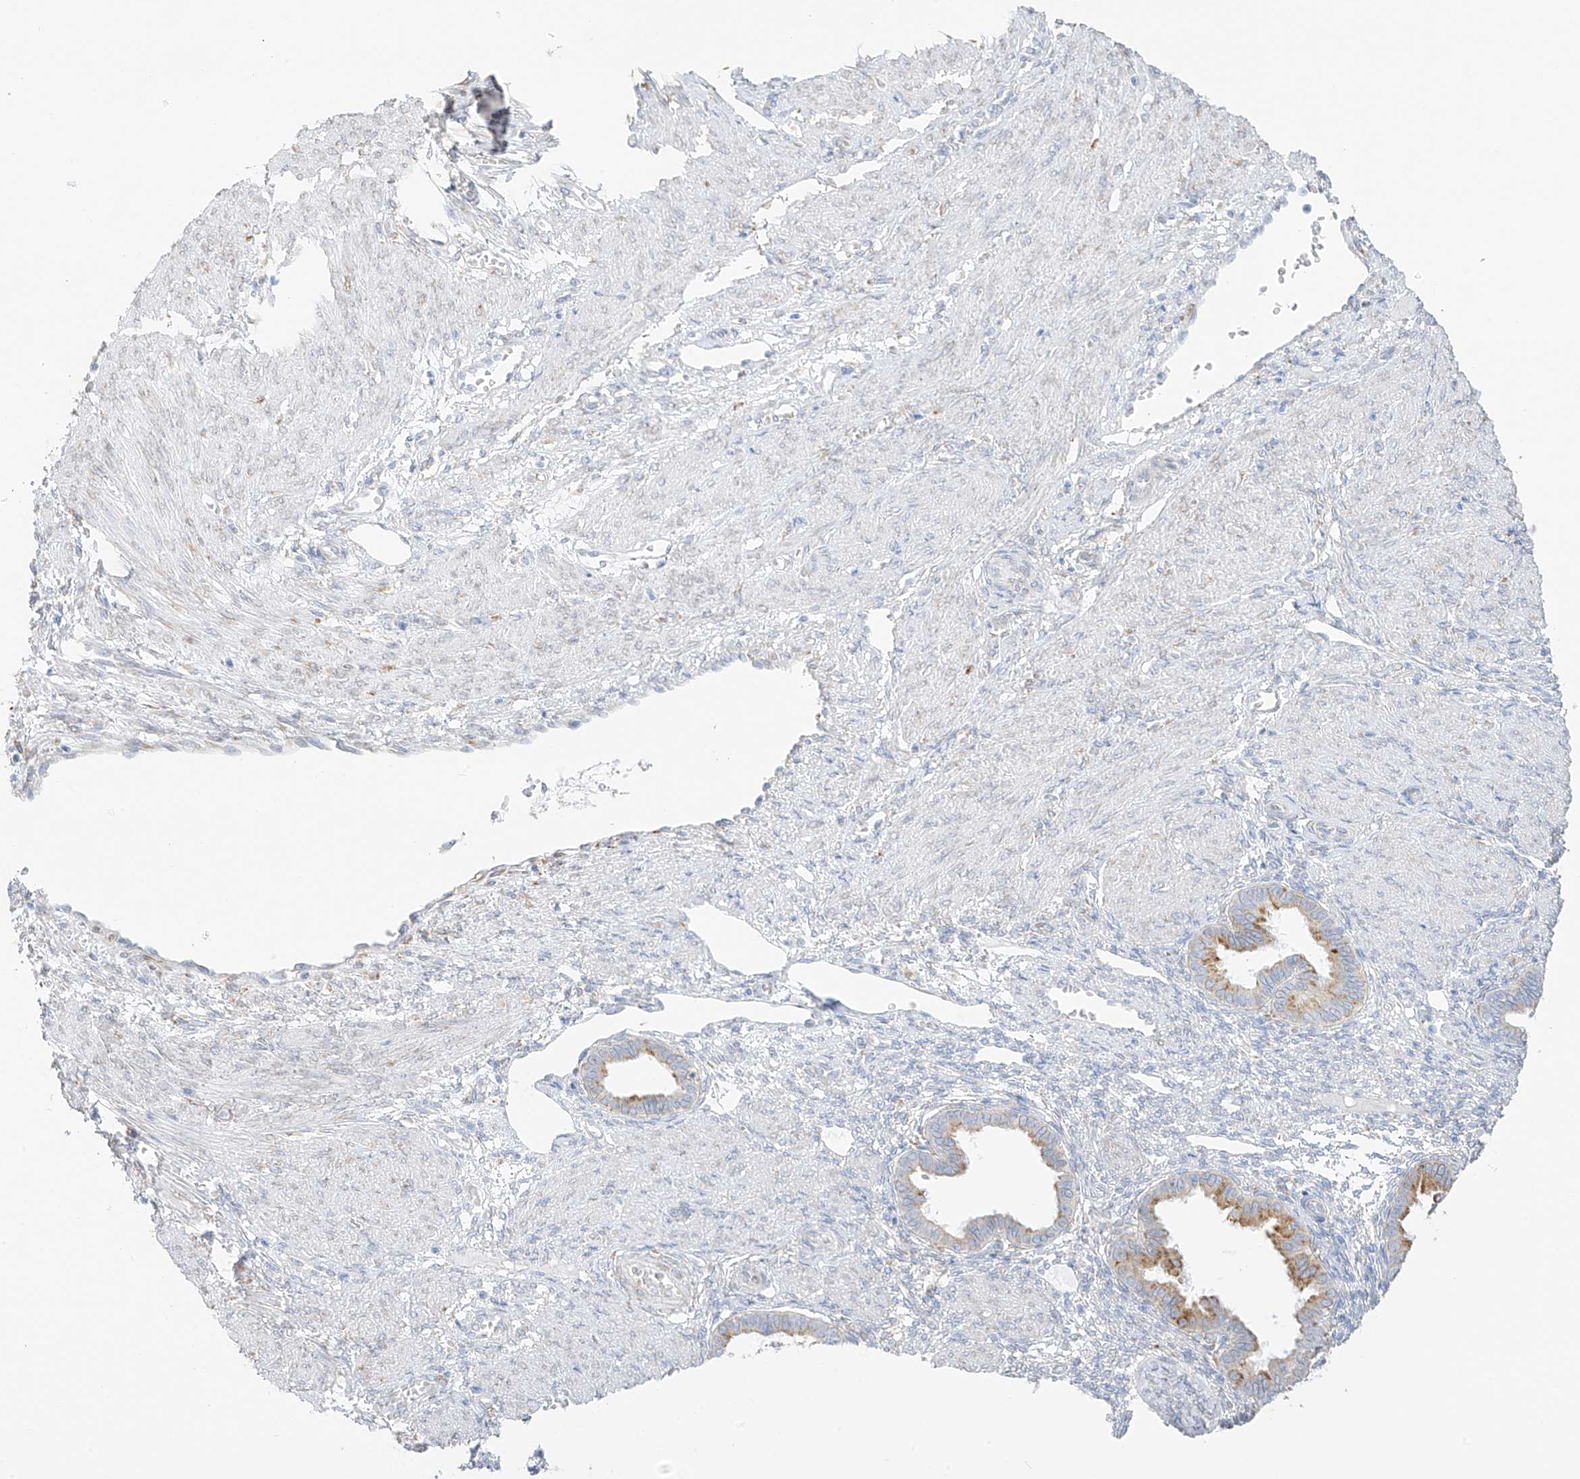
{"staining": {"intensity": "moderate", "quantity": "<25%", "location": "cytoplasmic/membranous"}, "tissue": "endometrium", "cell_type": "Cells in endometrial stroma", "image_type": "normal", "snomed": [{"axis": "morphology", "description": "Normal tissue, NOS"}, {"axis": "topography", "description": "Endometrium"}], "caption": "A high-resolution photomicrograph shows IHC staining of normal endometrium, which demonstrates moderate cytoplasmic/membranous positivity in approximately <25% of cells in endometrial stroma.", "gene": "LRRC59", "patient": {"sex": "female", "age": 33}}